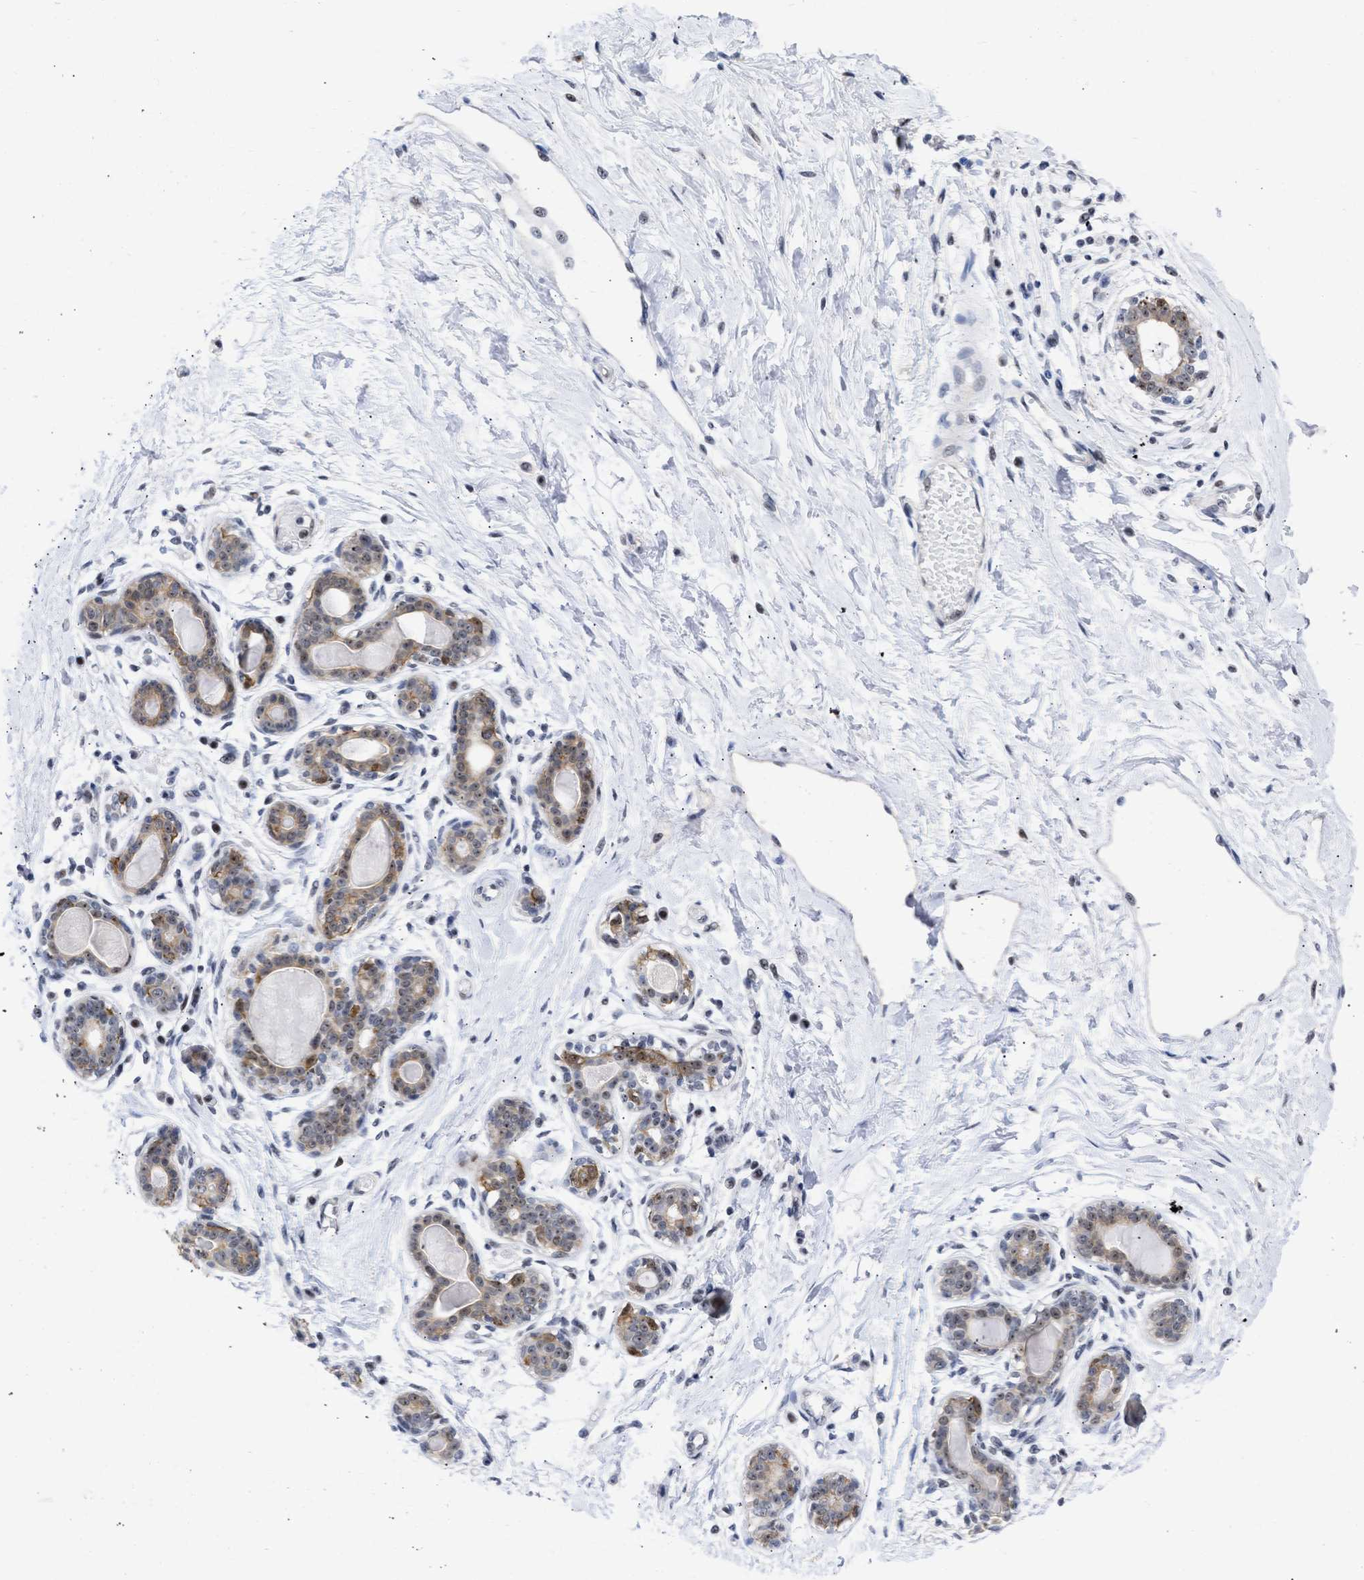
{"staining": {"intensity": "negative", "quantity": "none", "location": "none"}, "tissue": "breast", "cell_type": "Adipocytes", "image_type": "normal", "snomed": [{"axis": "morphology", "description": "Normal tissue, NOS"}, {"axis": "topography", "description": "Breast"}], "caption": "High magnification brightfield microscopy of normal breast stained with DAB (3,3'-diaminobenzidine) (brown) and counterstained with hematoxylin (blue): adipocytes show no significant staining.", "gene": "DDX41", "patient": {"sex": "female", "age": 45}}